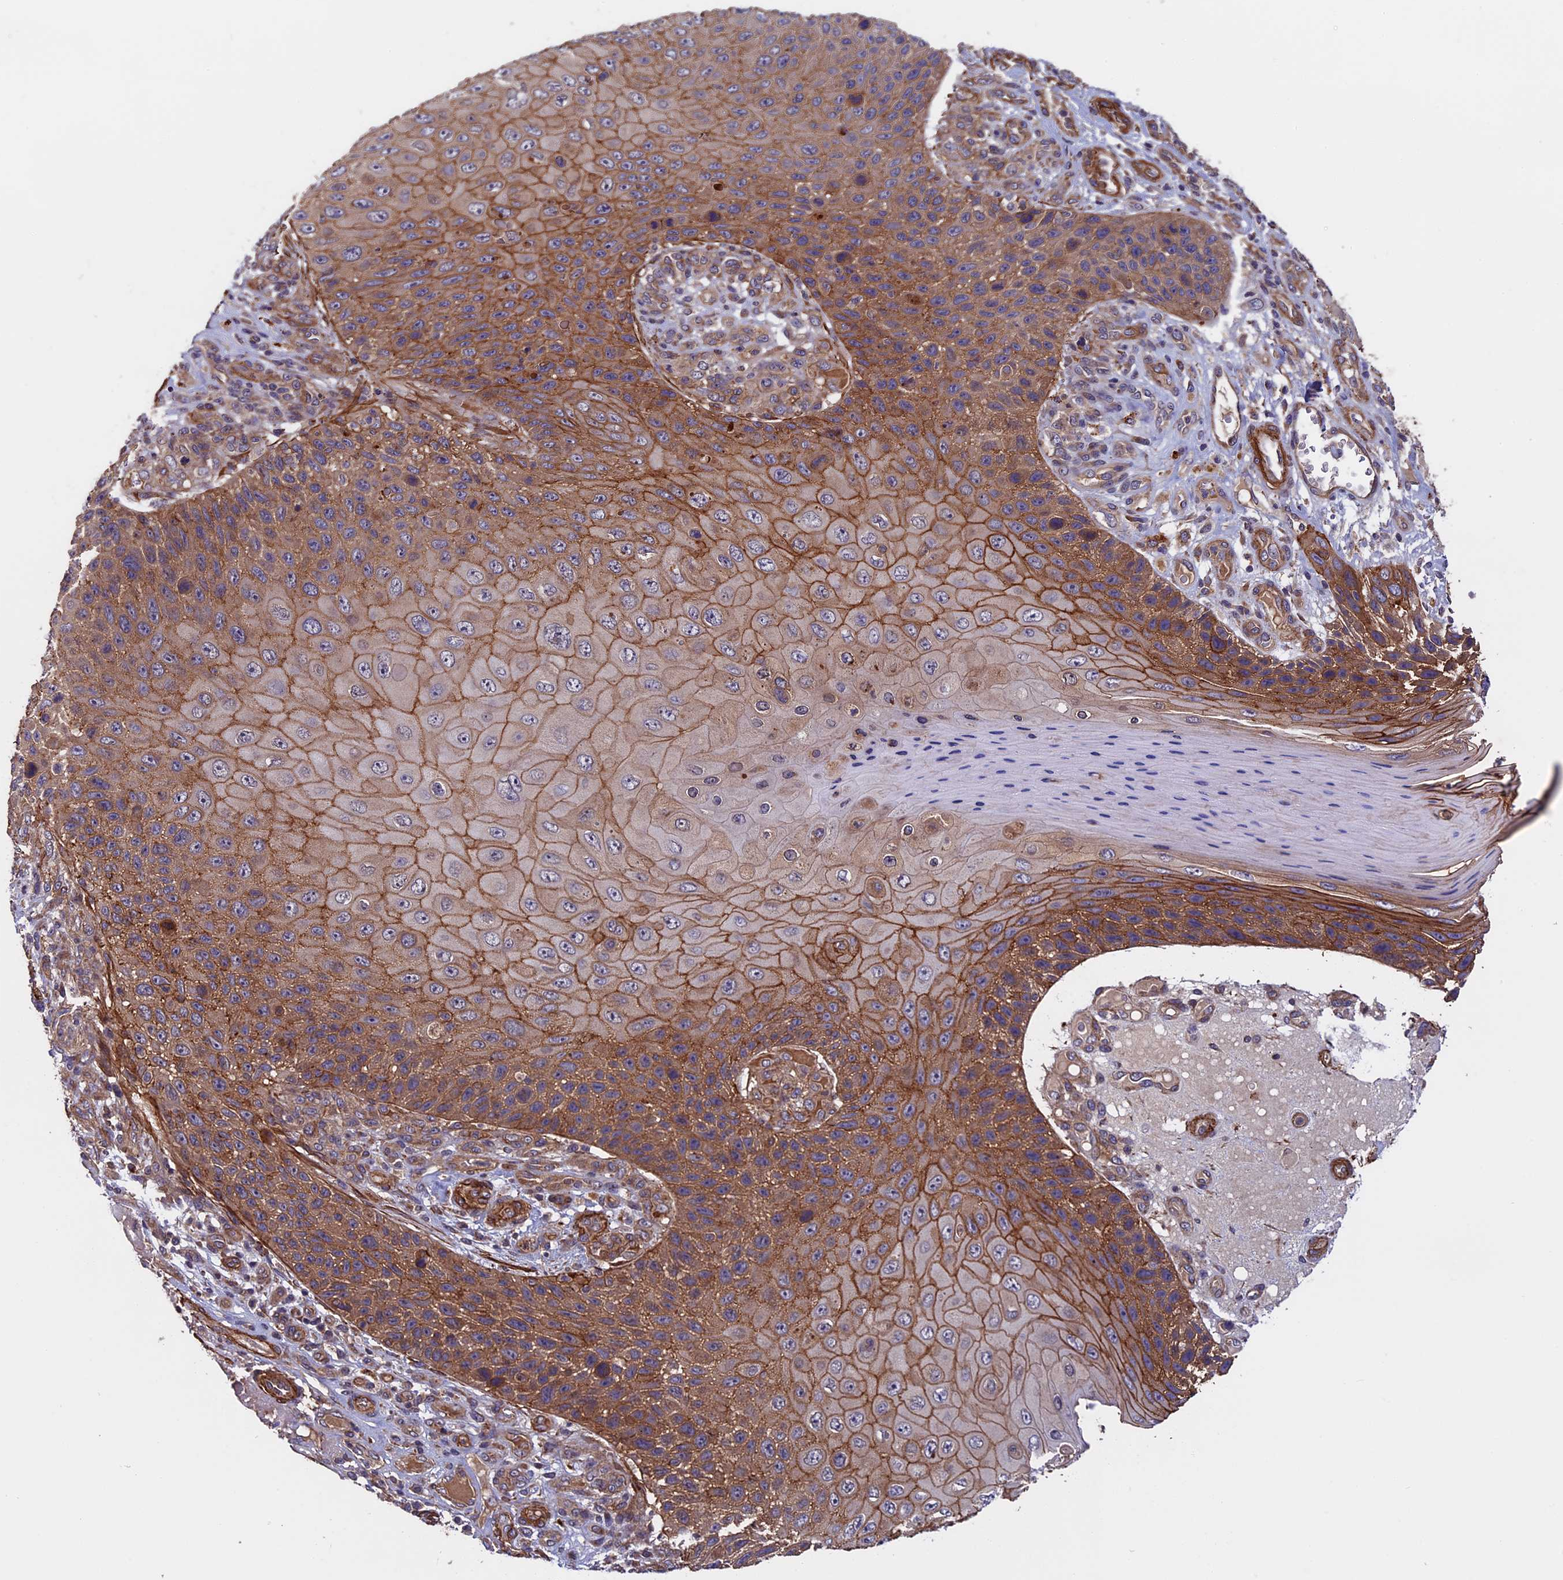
{"staining": {"intensity": "moderate", "quantity": ">75%", "location": "cytoplasmic/membranous"}, "tissue": "skin cancer", "cell_type": "Tumor cells", "image_type": "cancer", "snomed": [{"axis": "morphology", "description": "Squamous cell carcinoma, NOS"}, {"axis": "topography", "description": "Skin"}], "caption": "IHC image of neoplastic tissue: human squamous cell carcinoma (skin) stained using immunohistochemistry (IHC) exhibits medium levels of moderate protein expression localized specifically in the cytoplasmic/membranous of tumor cells, appearing as a cytoplasmic/membranous brown color.", "gene": "SLC9A5", "patient": {"sex": "female", "age": 88}}